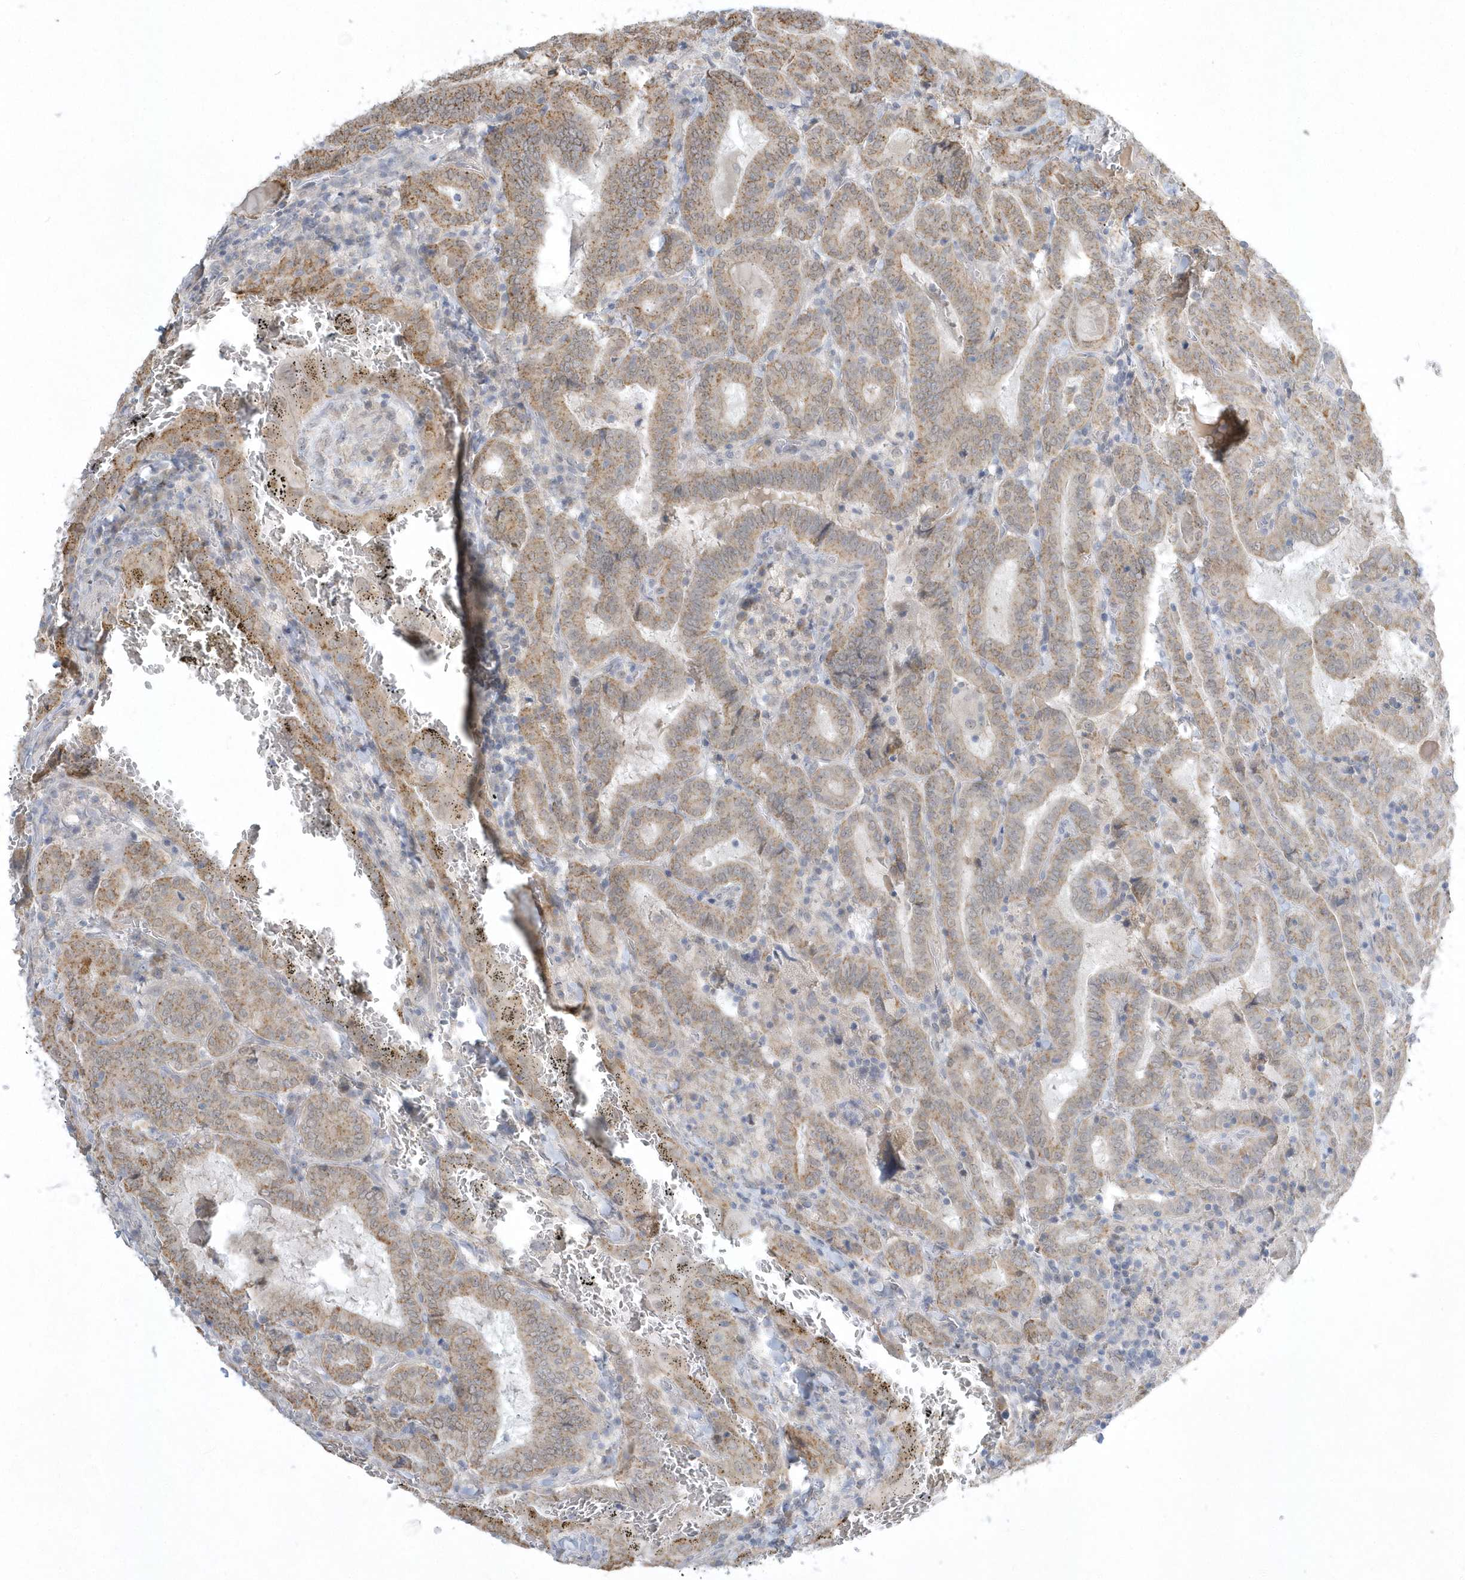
{"staining": {"intensity": "moderate", "quantity": ">75%", "location": "cytoplasmic/membranous"}, "tissue": "thyroid cancer", "cell_type": "Tumor cells", "image_type": "cancer", "snomed": [{"axis": "morphology", "description": "Papillary adenocarcinoma, NOS"}, {"axis": "topography", "description": "Thyroid gland"}], "caption": "Thyroid papillary adenocarcinoma tissue reveals moderate cytoplasmic/membranous expression in about >75% of tumor cells", "gene": "ZC3H12D", "patient": {"sex": "female", "age": 72}}